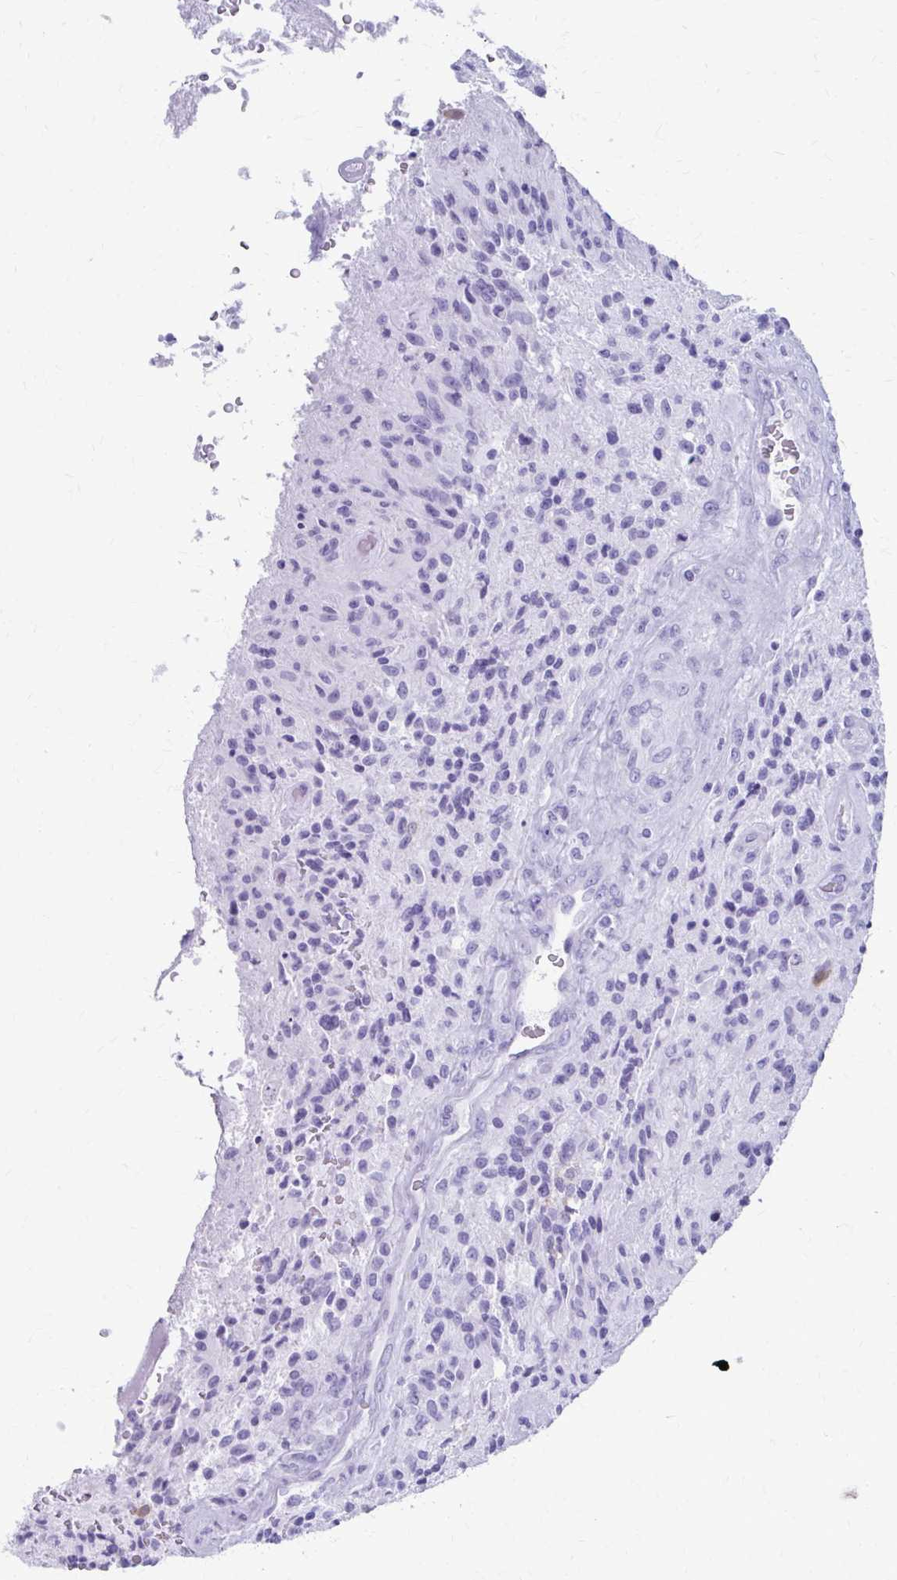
{"staining": {"intensity": "negative", "quantity": "none", "location": "none"}, "tissue": "glioma", "cell_type": "Tumor cells", "image_type": "cancer", "snomed": [{"axis": "morphology", "description": "Normal tissue, NOS"}, {"axis": "morphology", "description": "Glioma, malignant, High grade"}, {"axis": "topography", "description": "Cerebral cortex"}], "caption": "Tumor cells are negative for brown protein staining in malignant glioma (high-grade).", "gene": "CELF5", "patient": {"sex": "male", "age": 56}}